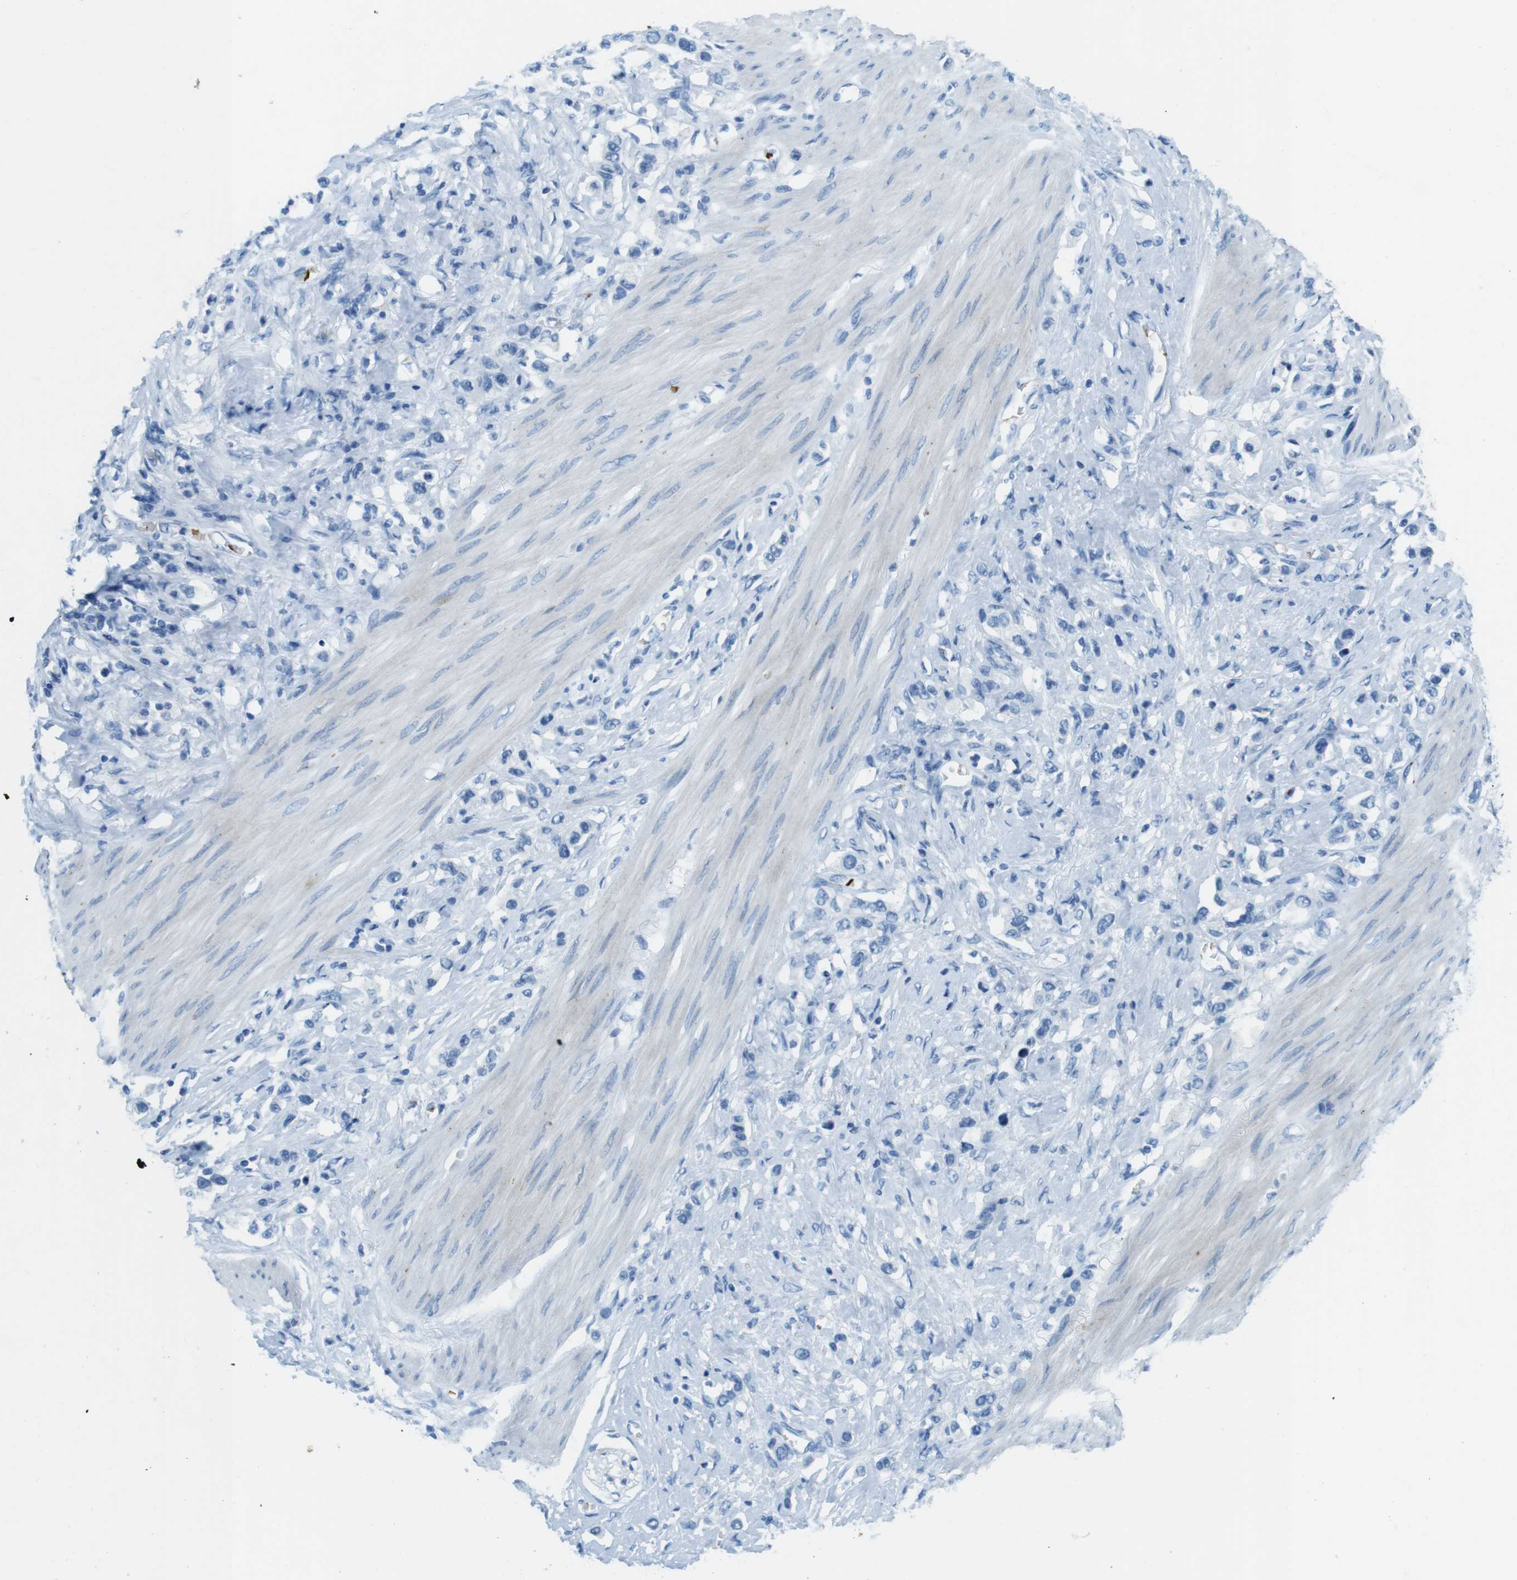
{"staining": {"intensity": "negative", "quantity": "none", "location": "none"}, "tissue": "stomach cancer", "cell_type": "Tumor cells", "image_type": "cancer", "snomed": [{"axis": "morphology", "description": "Adenocarcinoma, NOS"}, {"axis": "topography", "description": "Stomach"}], "caption": "The IHC image has no significant positivity in tumor cells of stomach adenocarcinoma tissue.", "gene": "TFAP2C", "patient": {"sex": "female", "age": 65}}